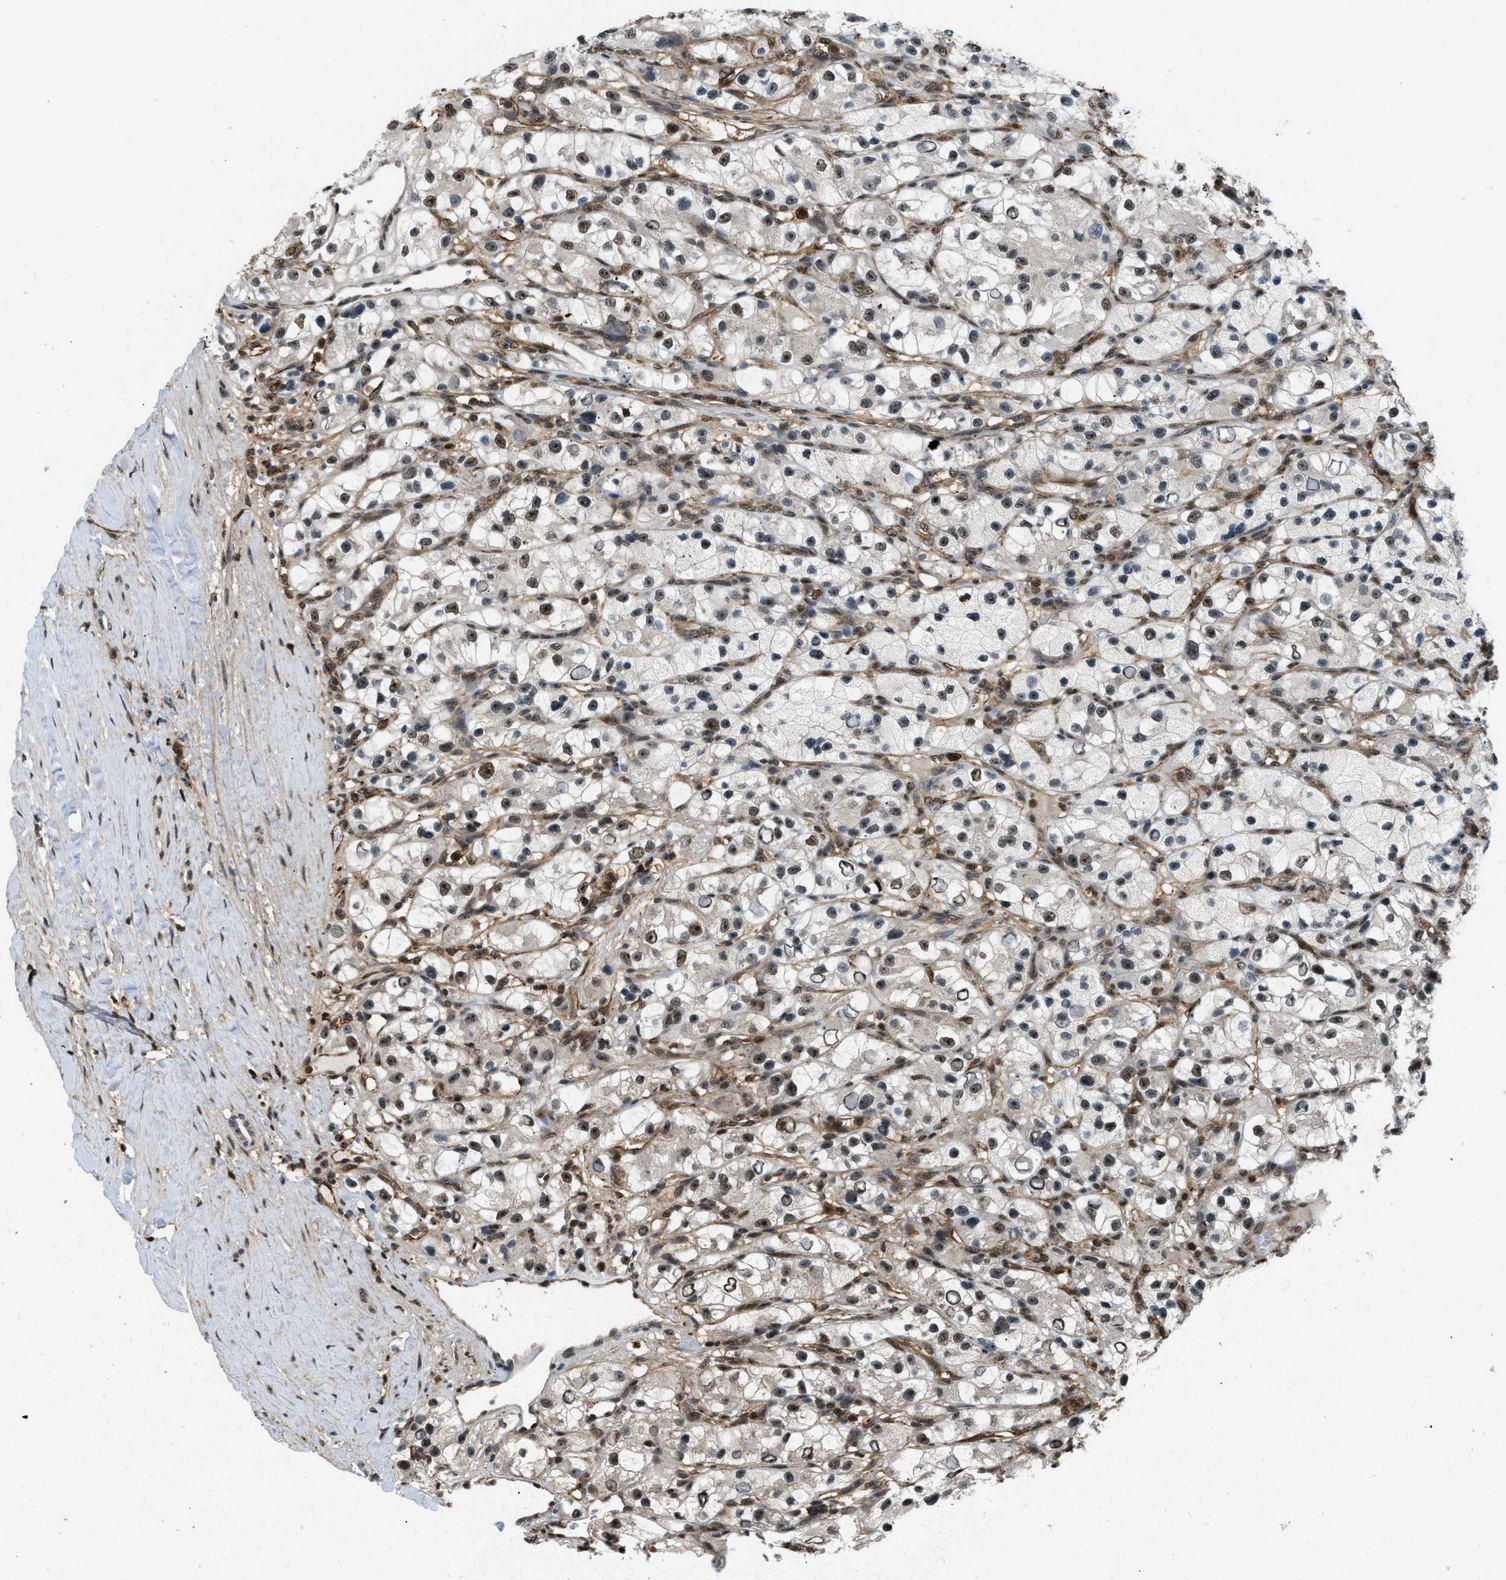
{"staining": {"intensity": "moderate", "quantity": "25%-75%", "location": "nuclear"}, "tissue": "renal cancer", "cell_type": "Tumor cells", "image_type": "cancer", "snomed": [{"axis": "morphology", "description": "Adenocarcinoma, NOS"}, {"axis": "topography", "description": "Kidney"}], "caption": "Renal cancer stained for a protein (brown) demonstrates moderate nuclear positive staining in approximately 25%-75% of tumor cells.", "gene": "E2F1", "patient": {"sex": "female", "age": 57}}